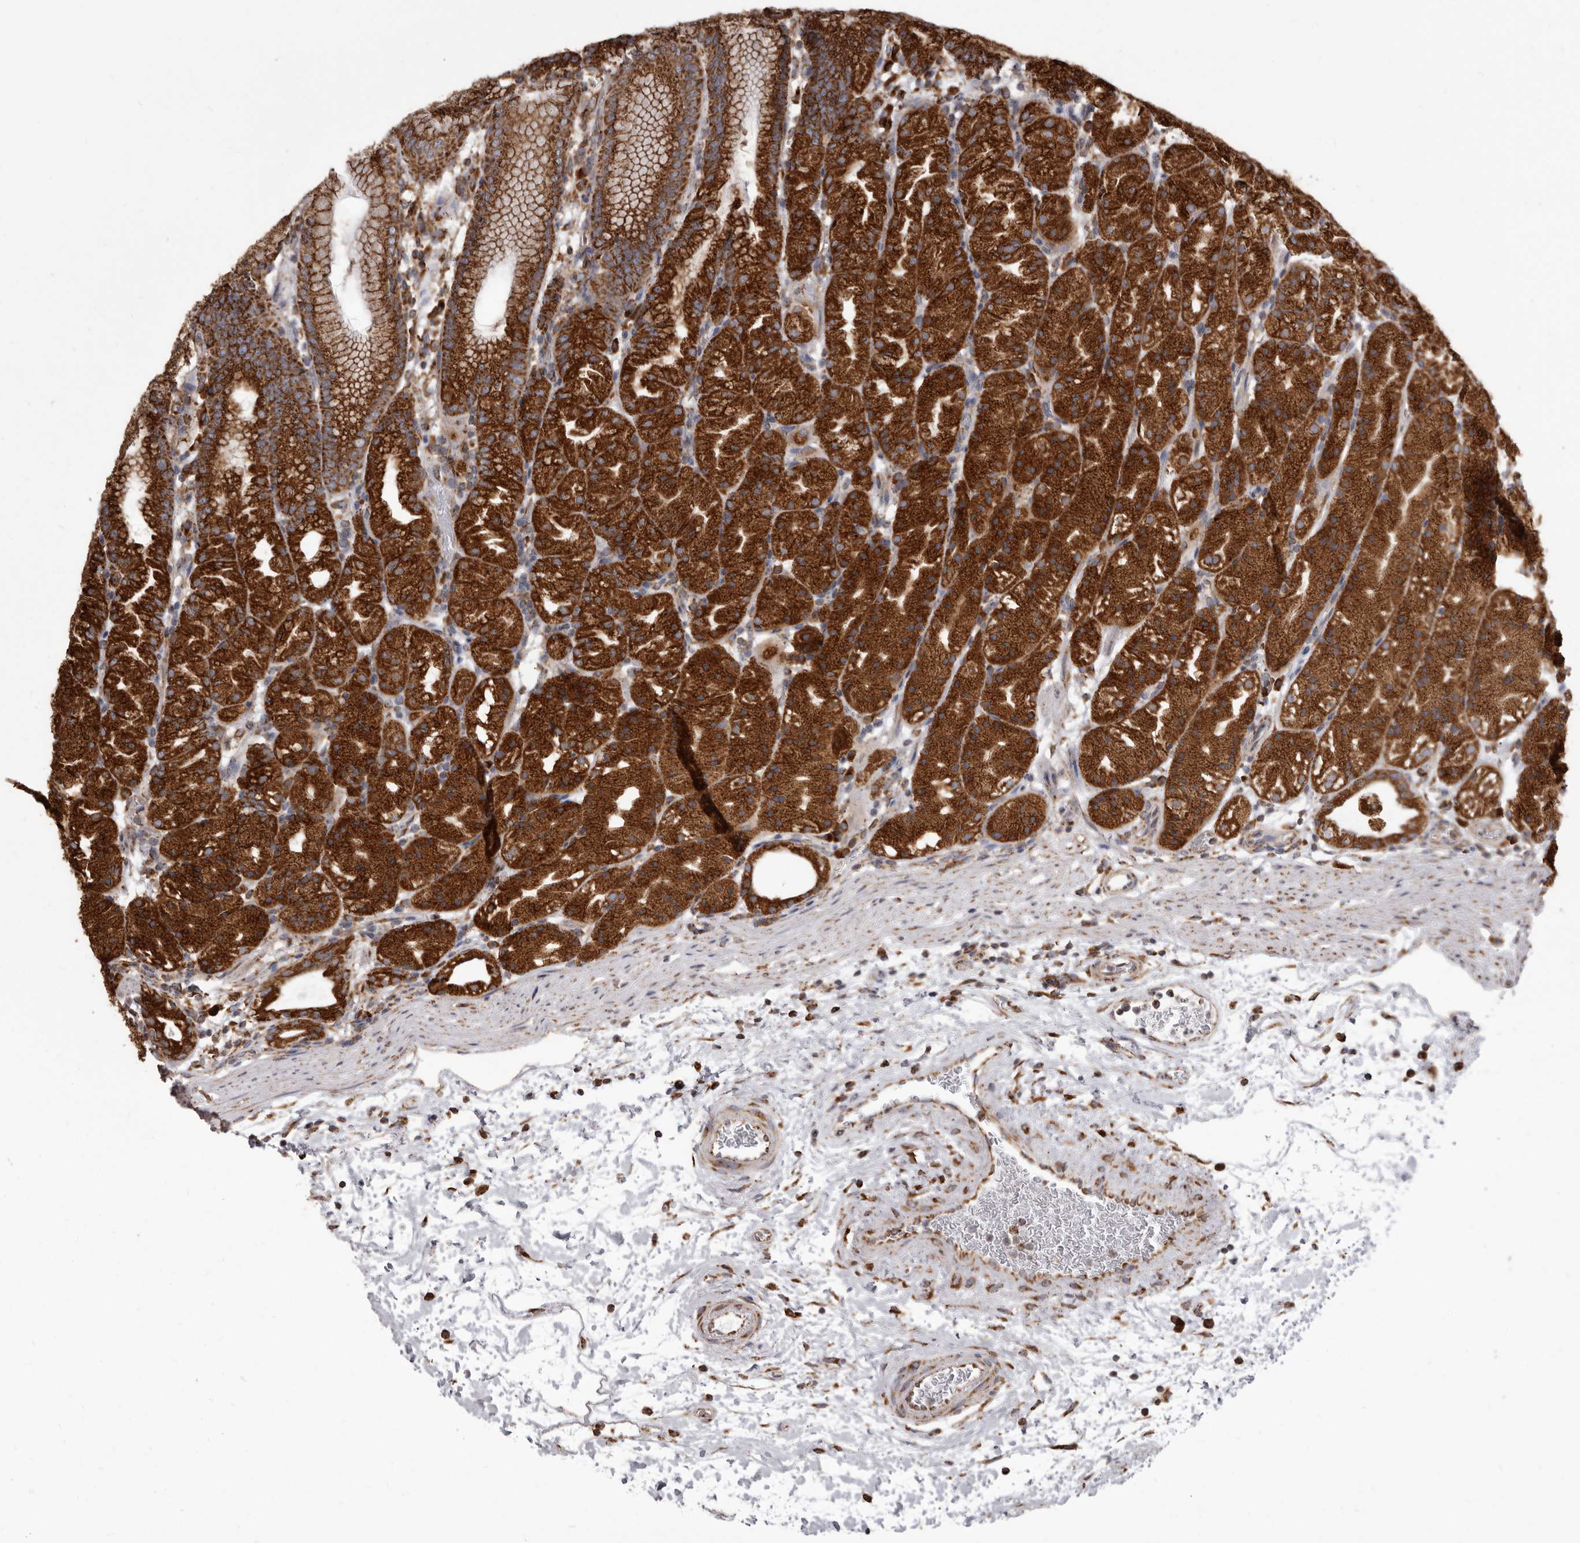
{"staining": {"intensity": "strong", "quantity": ">75%", "location": "cytoplasmic/membranous"}, "tissue": "stomach", "cell_type": "Glandular cells", "image_type": "normal", "snomed": [{"axis": "morphology", "description": "Normal tissue, NOS"}, {"axis": "topography", "description": "Stomach, upper"}], "caption": "Immunohistochemistry (IHC) of normal stomach demonstrates high levels of strong cytoplasmic/membranous positivity in about >75% of glandular cells.", "gene": "CDK5RAP3", "patient": {"sex": "male", "age": 48}}